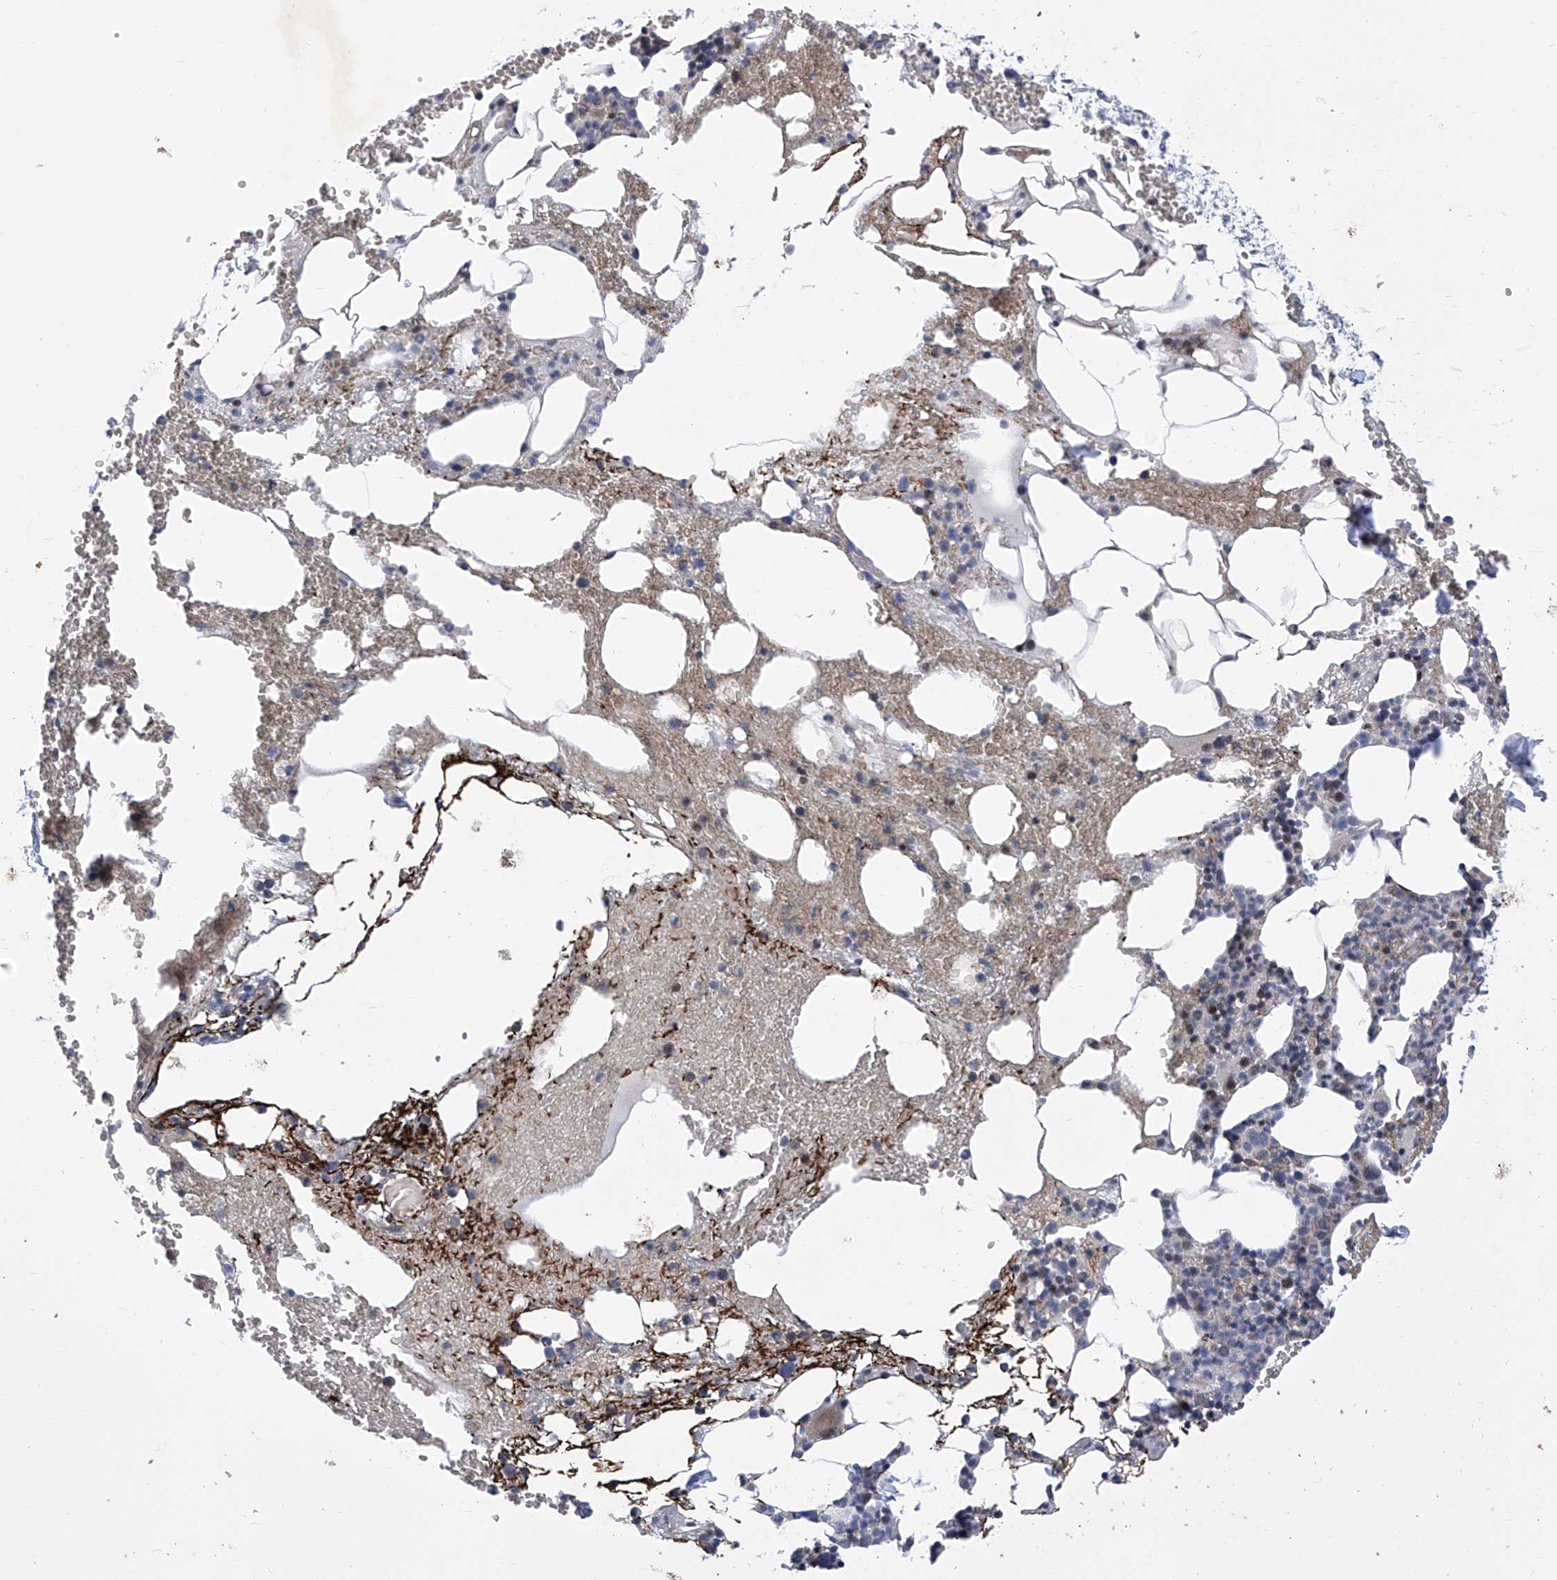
{"staining": {"intensity": "negative", "quantity": "none", "location": "none"}, "tissue": "bone marrow", "cell_type": "Hematopoietic cells", "image_type": "normal", "snomed": [{"axis": "morphology", "description": "Normal tissue, NOS"}, {"axis": "morphology", "description": "Inflammation, NOS"}, {"axis": "topography", "description": "Bone marrow"}], "caption": "DAB immunohistochemical staining of normal bone marrow exhibits no significant positivity in hematopoietic cells.", "gene": "NUFIP1", "patient": {"sex": "female", "age": 78}}